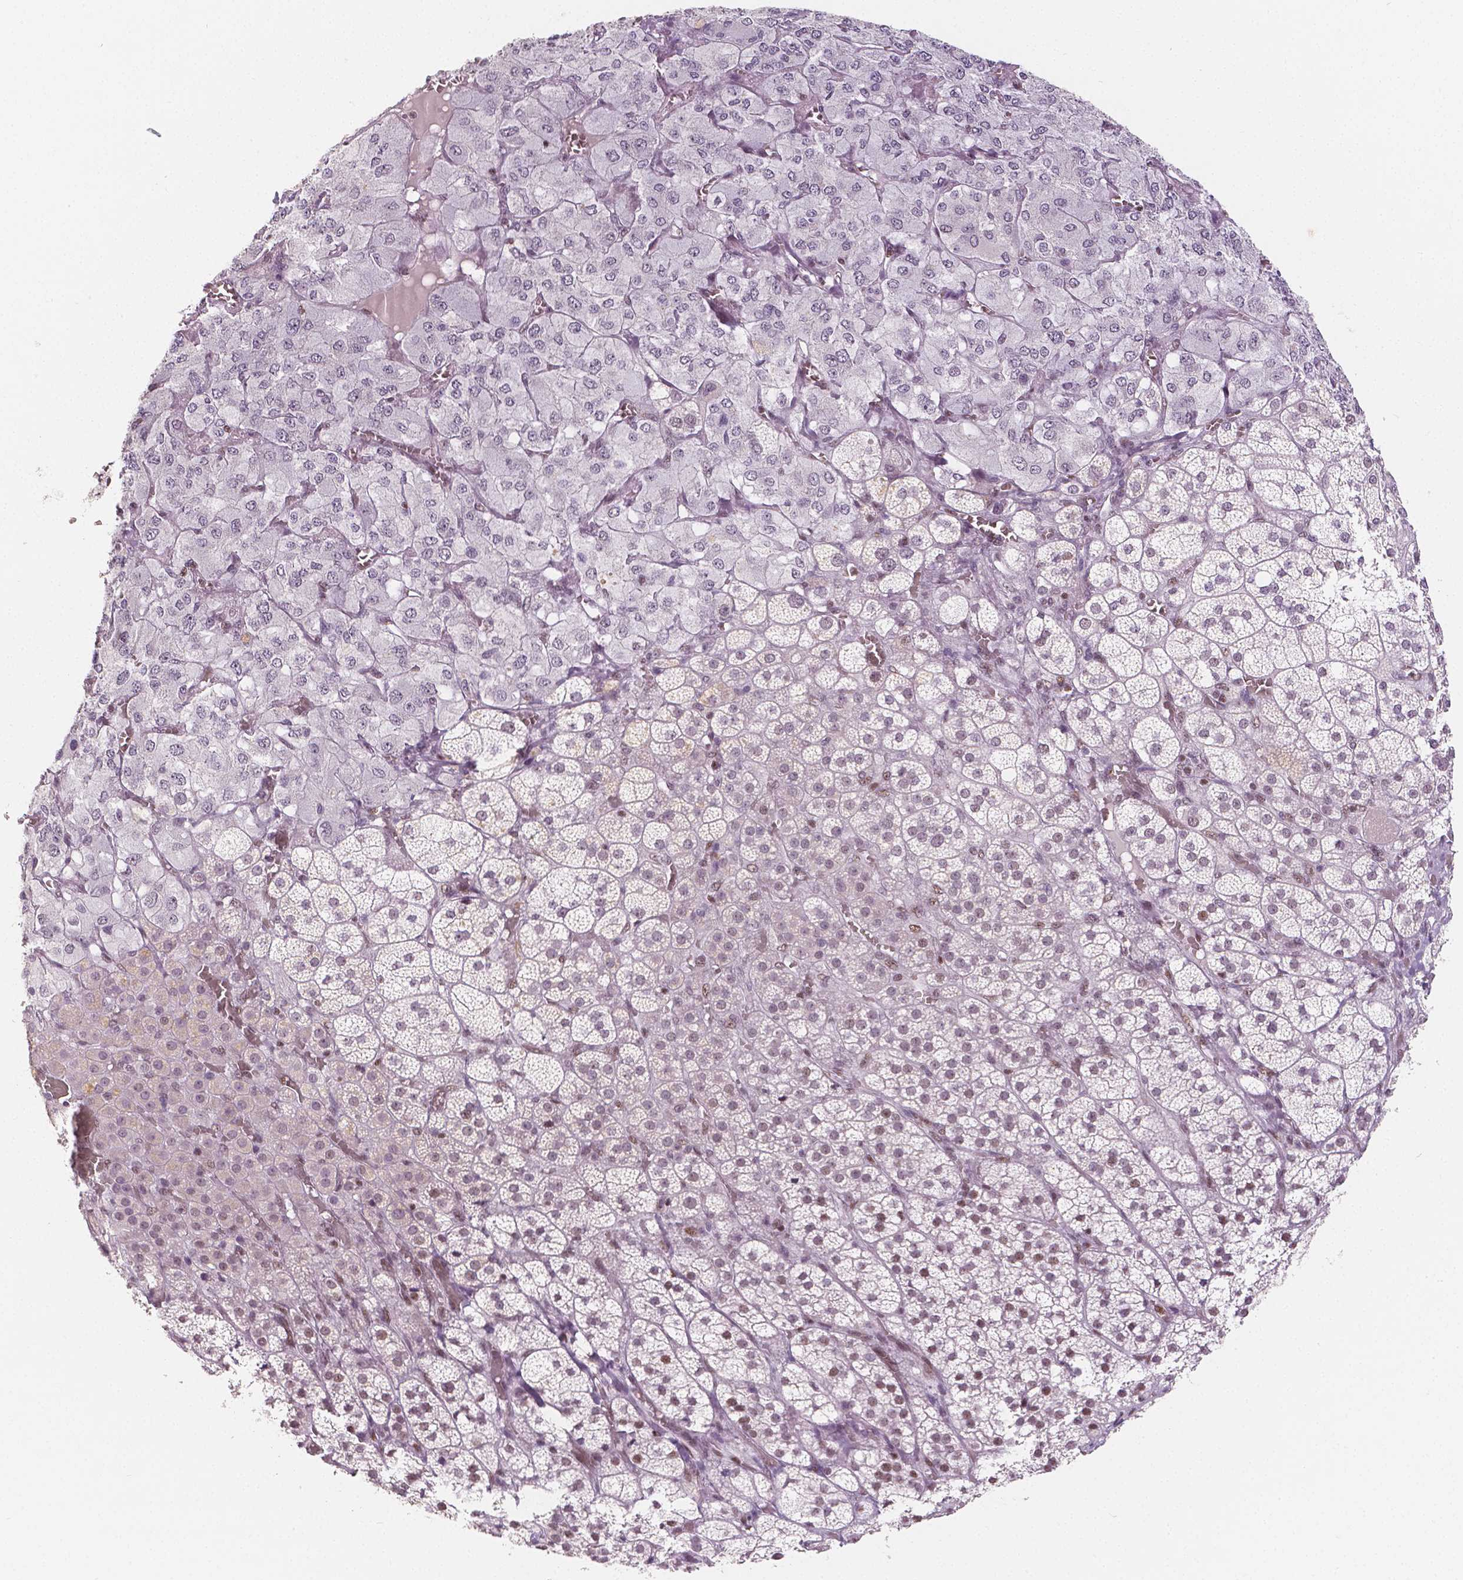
{"staining": {"intensity": "weak", "quantity": "<25%", "location": "nuclear"}, "tissue": "adrenal gland", "cell_type": "Glandular cells", "image_type": "normal", "snomed": [{"axis": "morphology", "description": "Normal tissue, NOS"}, {"axis": "topography", "description": "Adrenal gland"}], "caption": "High power microscopy histopathology image of an immunohistochemistry micrograph of unremarkable adrenal gland, revealing no significant staining in glandular cells.", "gene": "HDAC1", "patient": {"sex": "female", "age": 60}}